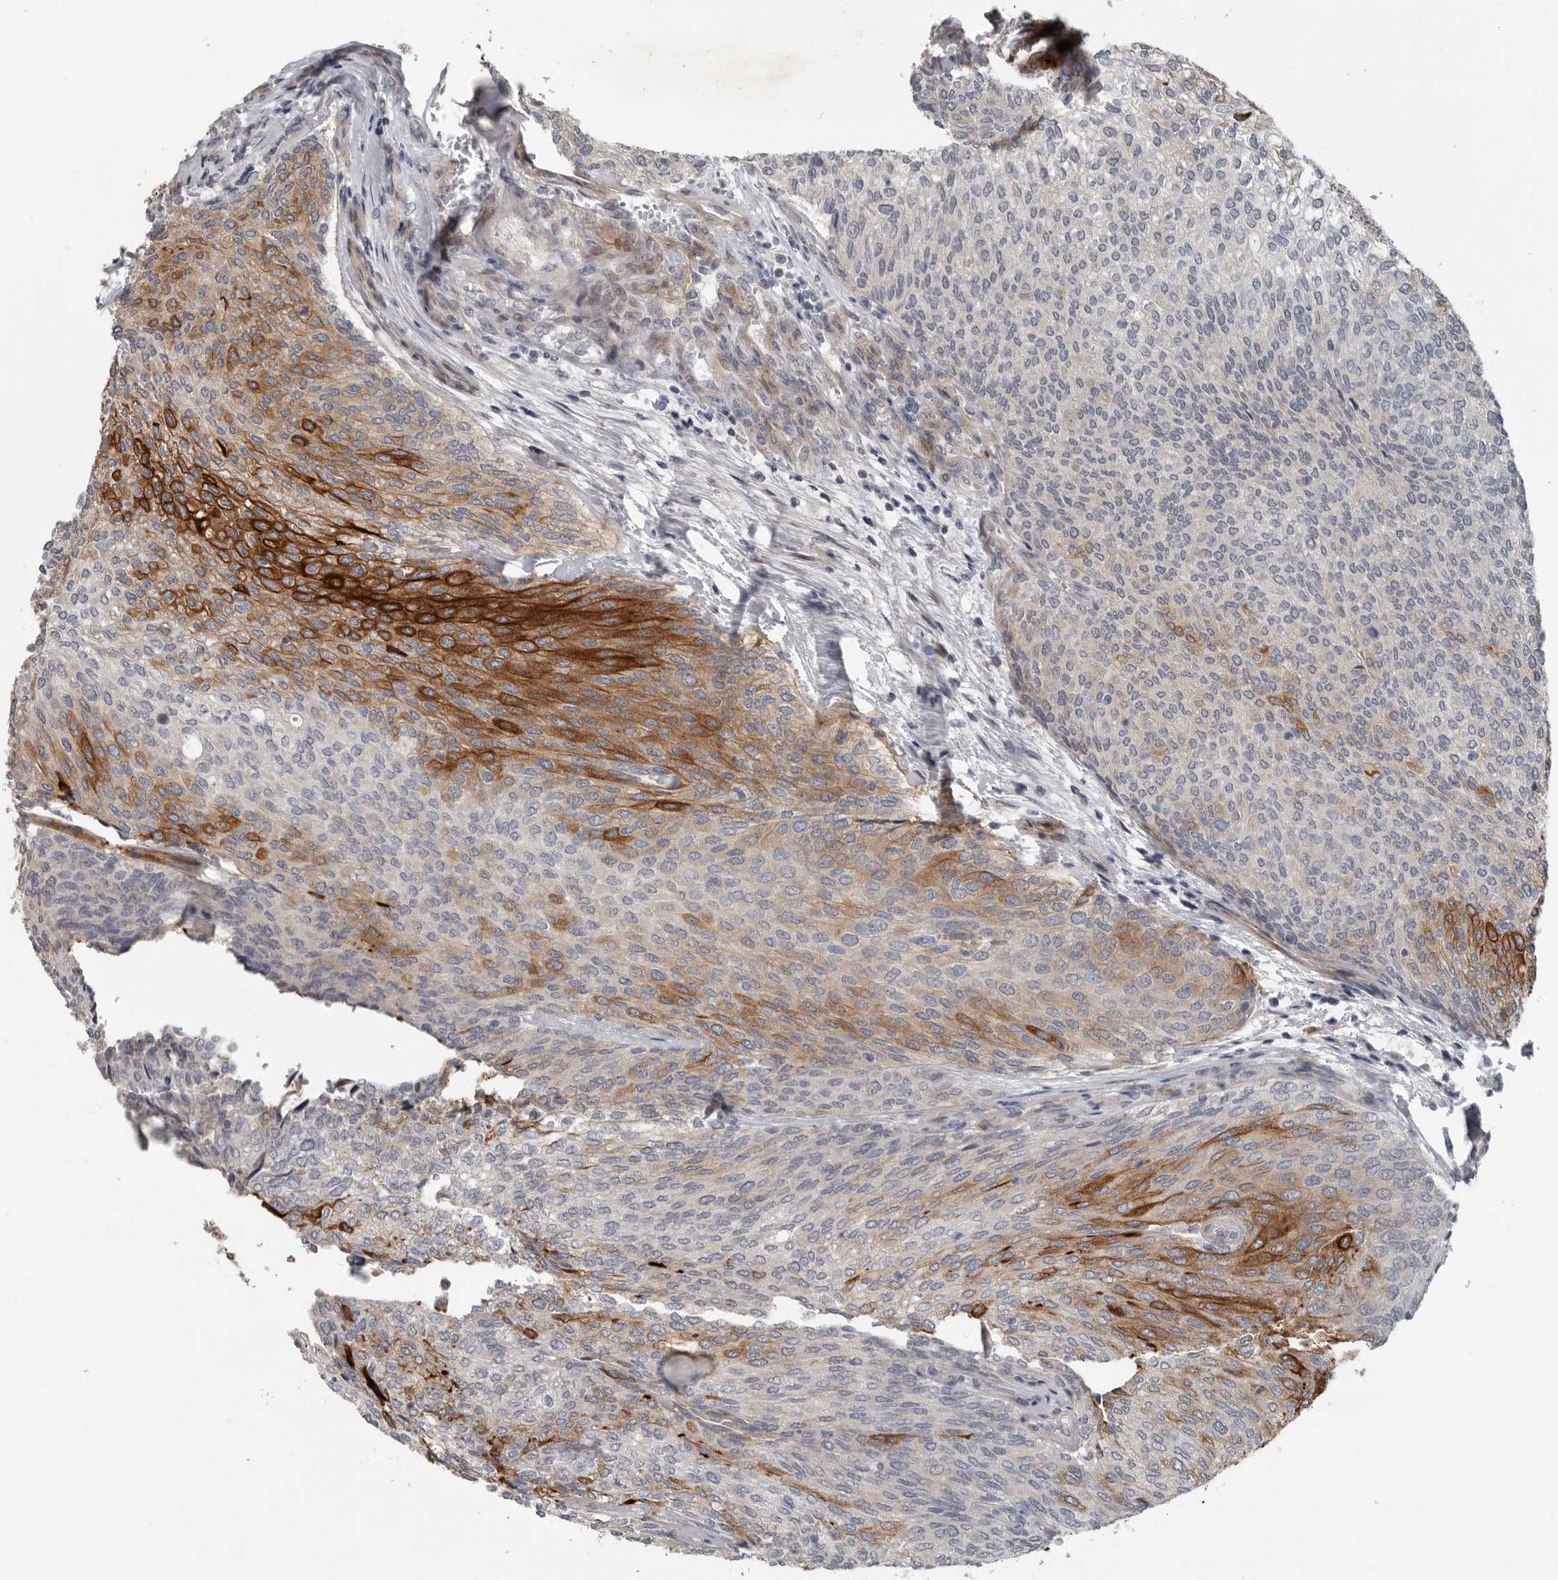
{"staining": {"intensity": "strong", "quantity": "<25%", "location": "cytoplasmic/membranous"}, "tissue": "urothelial cancer", "cell_type": "Tumor cells", "image_type": "cancer", "snomed": [{"axis": "morphology", "description": "Urothelial carcinoma, Low grade"}, {"axis": "topography", "description": "Urinary bladder"}], "caption": "Protein staining of urothelial cancer tissue shows strong cytoplasmic/membranous expression in about <25% of tumor cells. (DAB IHC, brown staining for protein, blue staining for nuclei).", "gene": "C1orf216", "patient": {"sex": "female", "age": 79}}